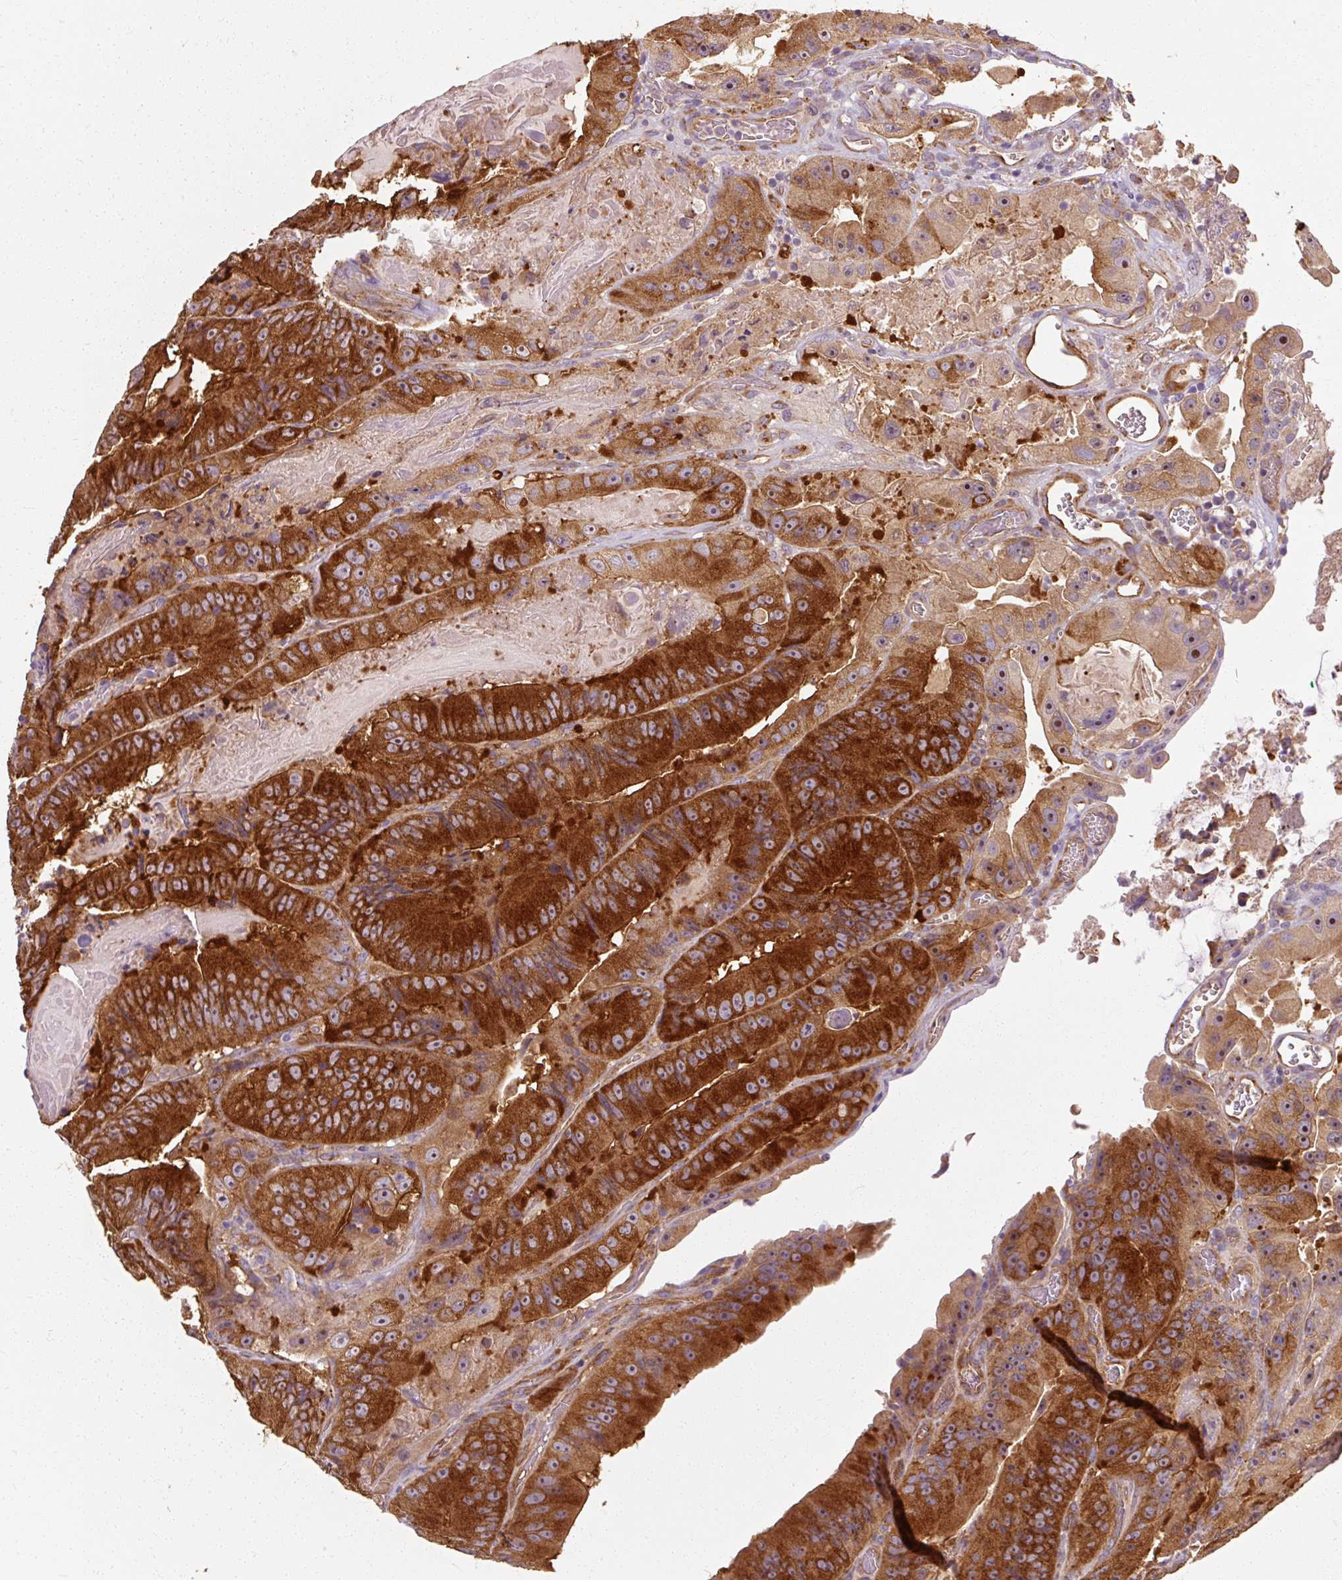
{"staining": {"intensity": "strong", "quantity": ">75%", "location": "cytoplasmic/membranous"}, "tissue": "colorectal cancer", "cell_type": "Tumor cells", "image_type": "cancer", "snomed": [{"axis": "morphology", "description": "Adenocarcinoma, NOS"}, {"axis": "topography", "description": "Colon"}], "caption": "Human colorectal adenocarcinoma stained for a protein (brown) exhibits strong cytoplasmic/membranous positive expression in about >75% of tumor cells.", "gene": "TBC1D4", "patient": {"sex": "female", "age": 86}}